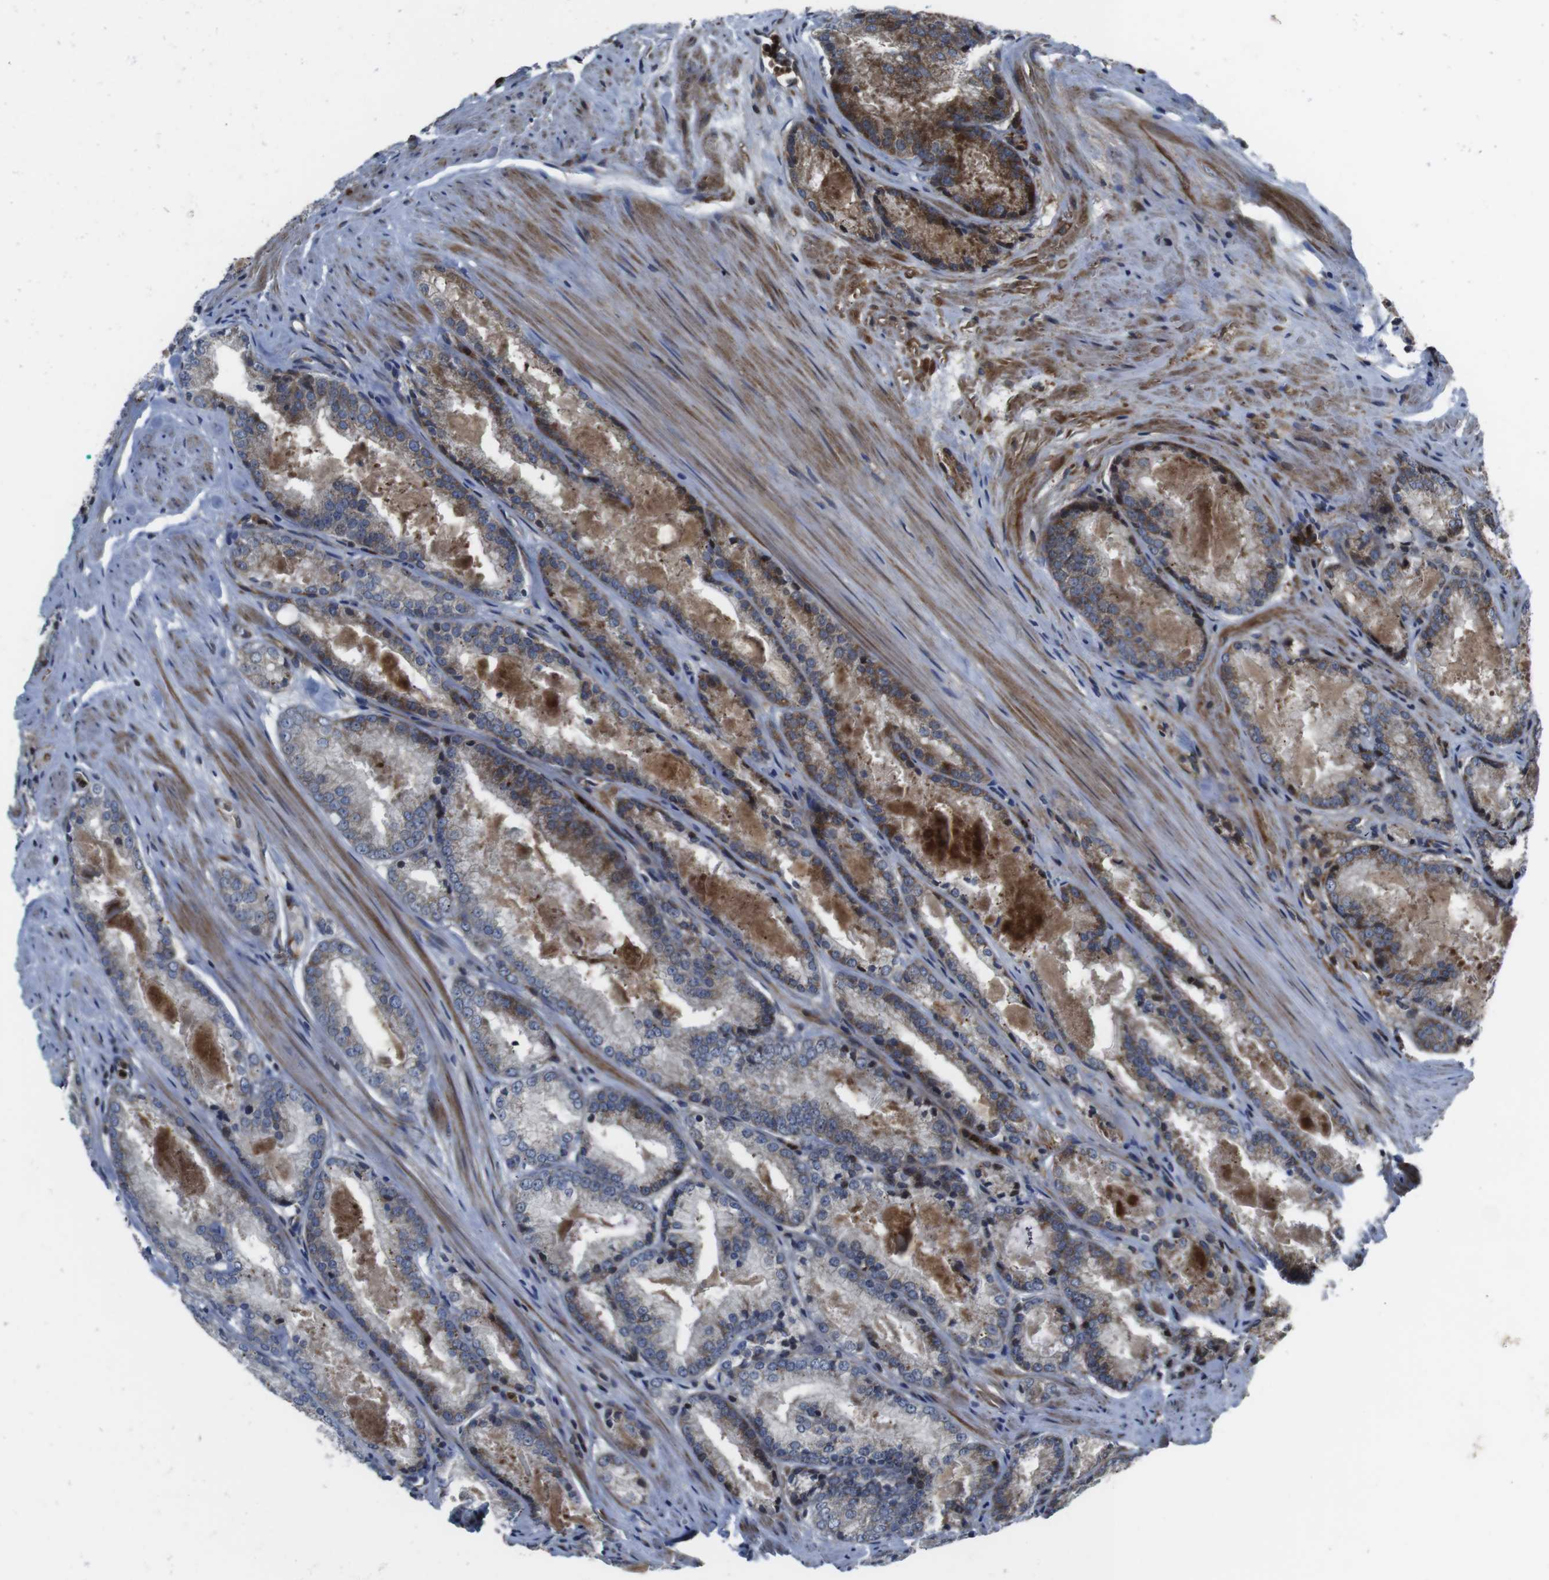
{"staining": {"intensity": "moderate", "quantity": ">75%", "location": "cytoplasmic/membranous"}, "tissue": "prostate cancer", "cell_type": "Tumor cells", "image_type": "cancer", "snomed": [{"axis": "morphology", "description": "Adenocarcinoma, Low grade"}, {"axis": "topography", "description": "Prostate"}], "caption": "Protein expression analysis of prostate adenocarcinoma (low-grade) shows moderate cytoplasmic/membranous expression in approximately >75% of tumor cells.", "gene": "SMYD3", "patient": {"sex": "male", "age": 64}}